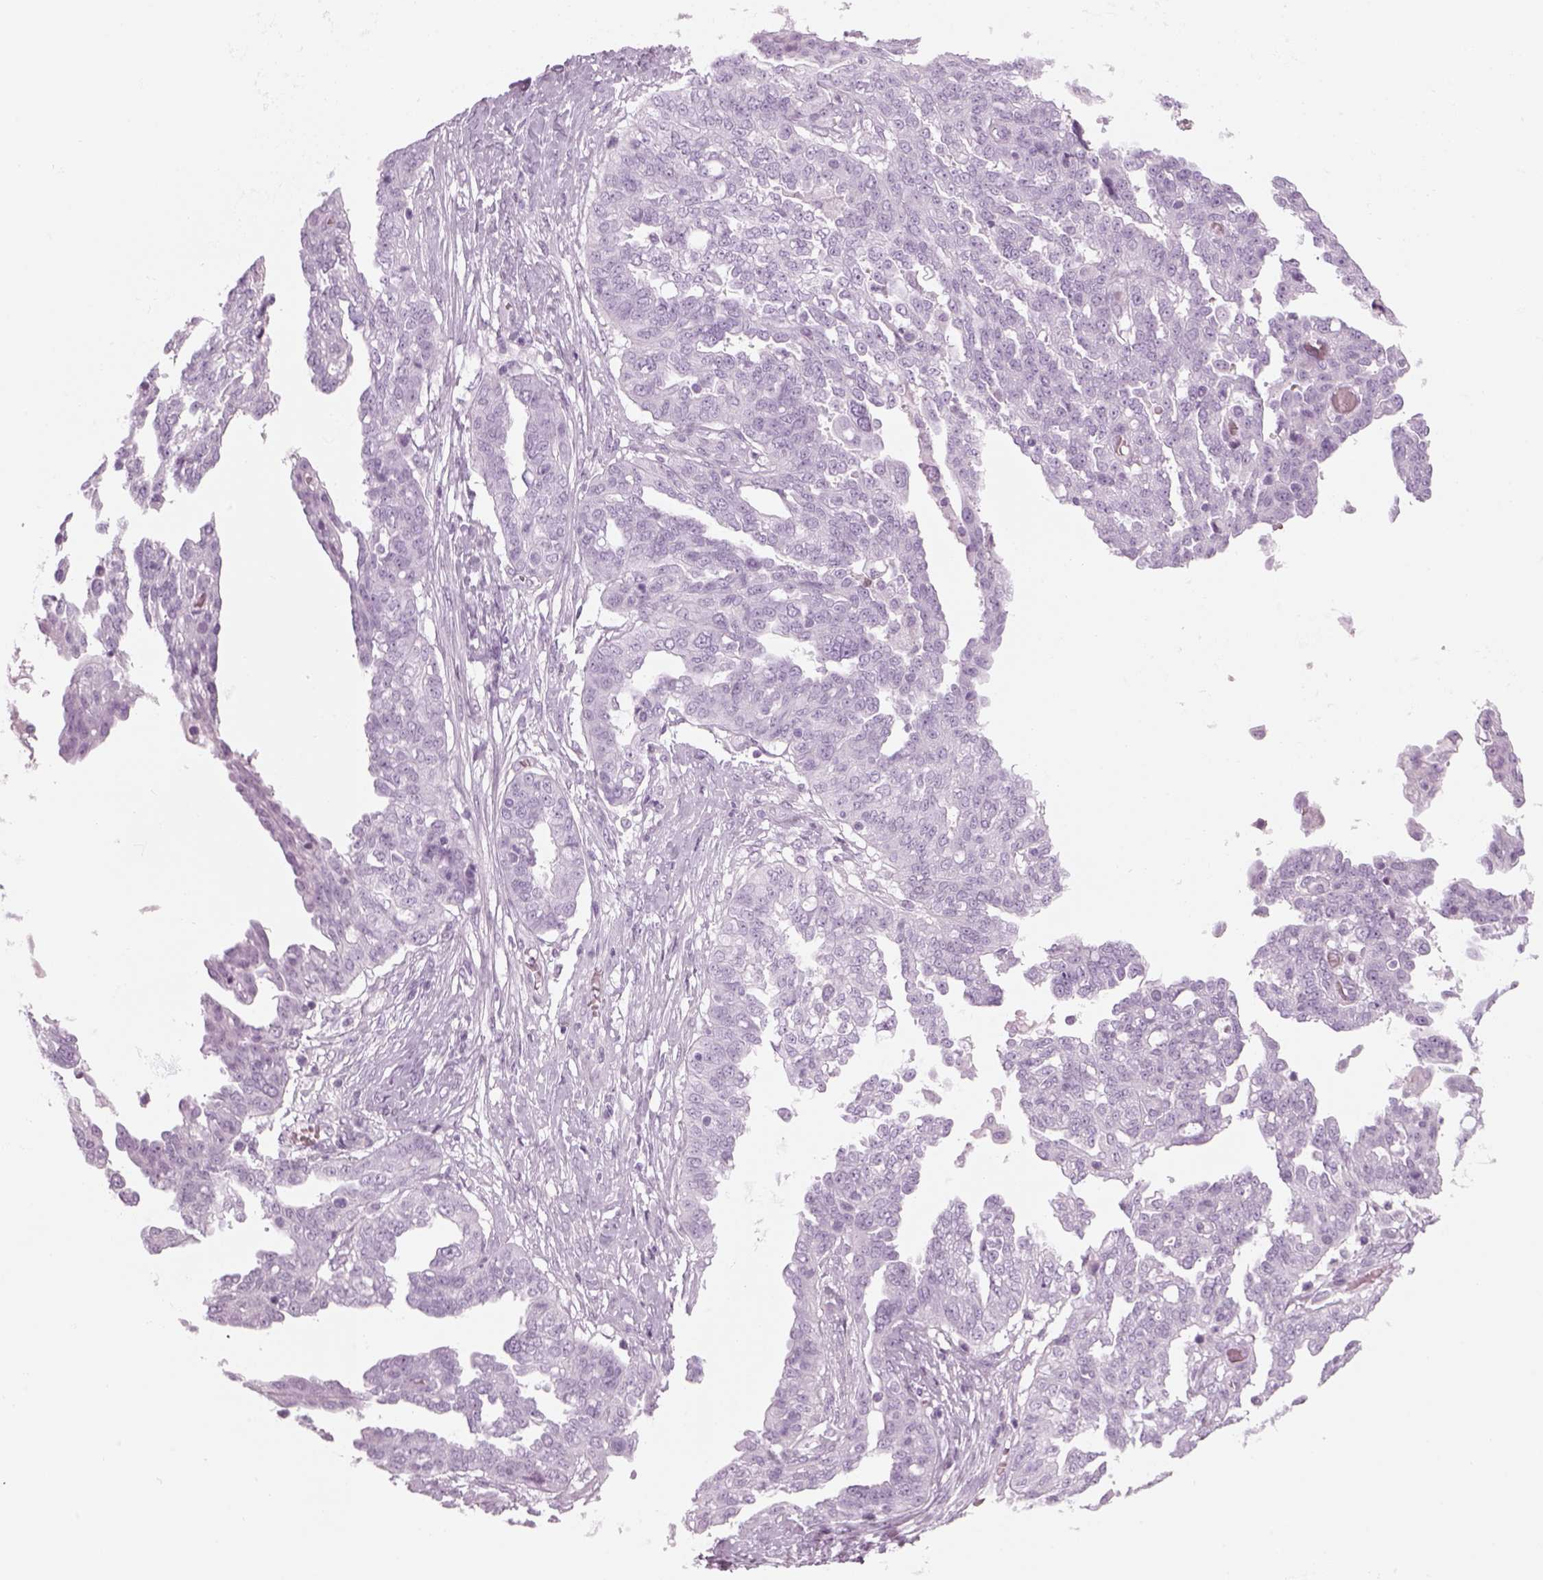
{"staining": {"intensity": "negative", "quantity": "none", "location": "none"}, "tissue": "ovarian cancer", "cell_type": "Tumor cells", "image_type": "cancer", "snomed": [{"axis": "morphology", "description": "Cystadenocarcinoma, serous, NOS"}, {"axis": "topography", "description": "Ovary"}], "caption": "The image exhibits no staining of tumor cells in ovarian serous cystadenocarcinoma.", "gene": "PABPC1L2B", "patient": {"sex": "female", "age": 67}}